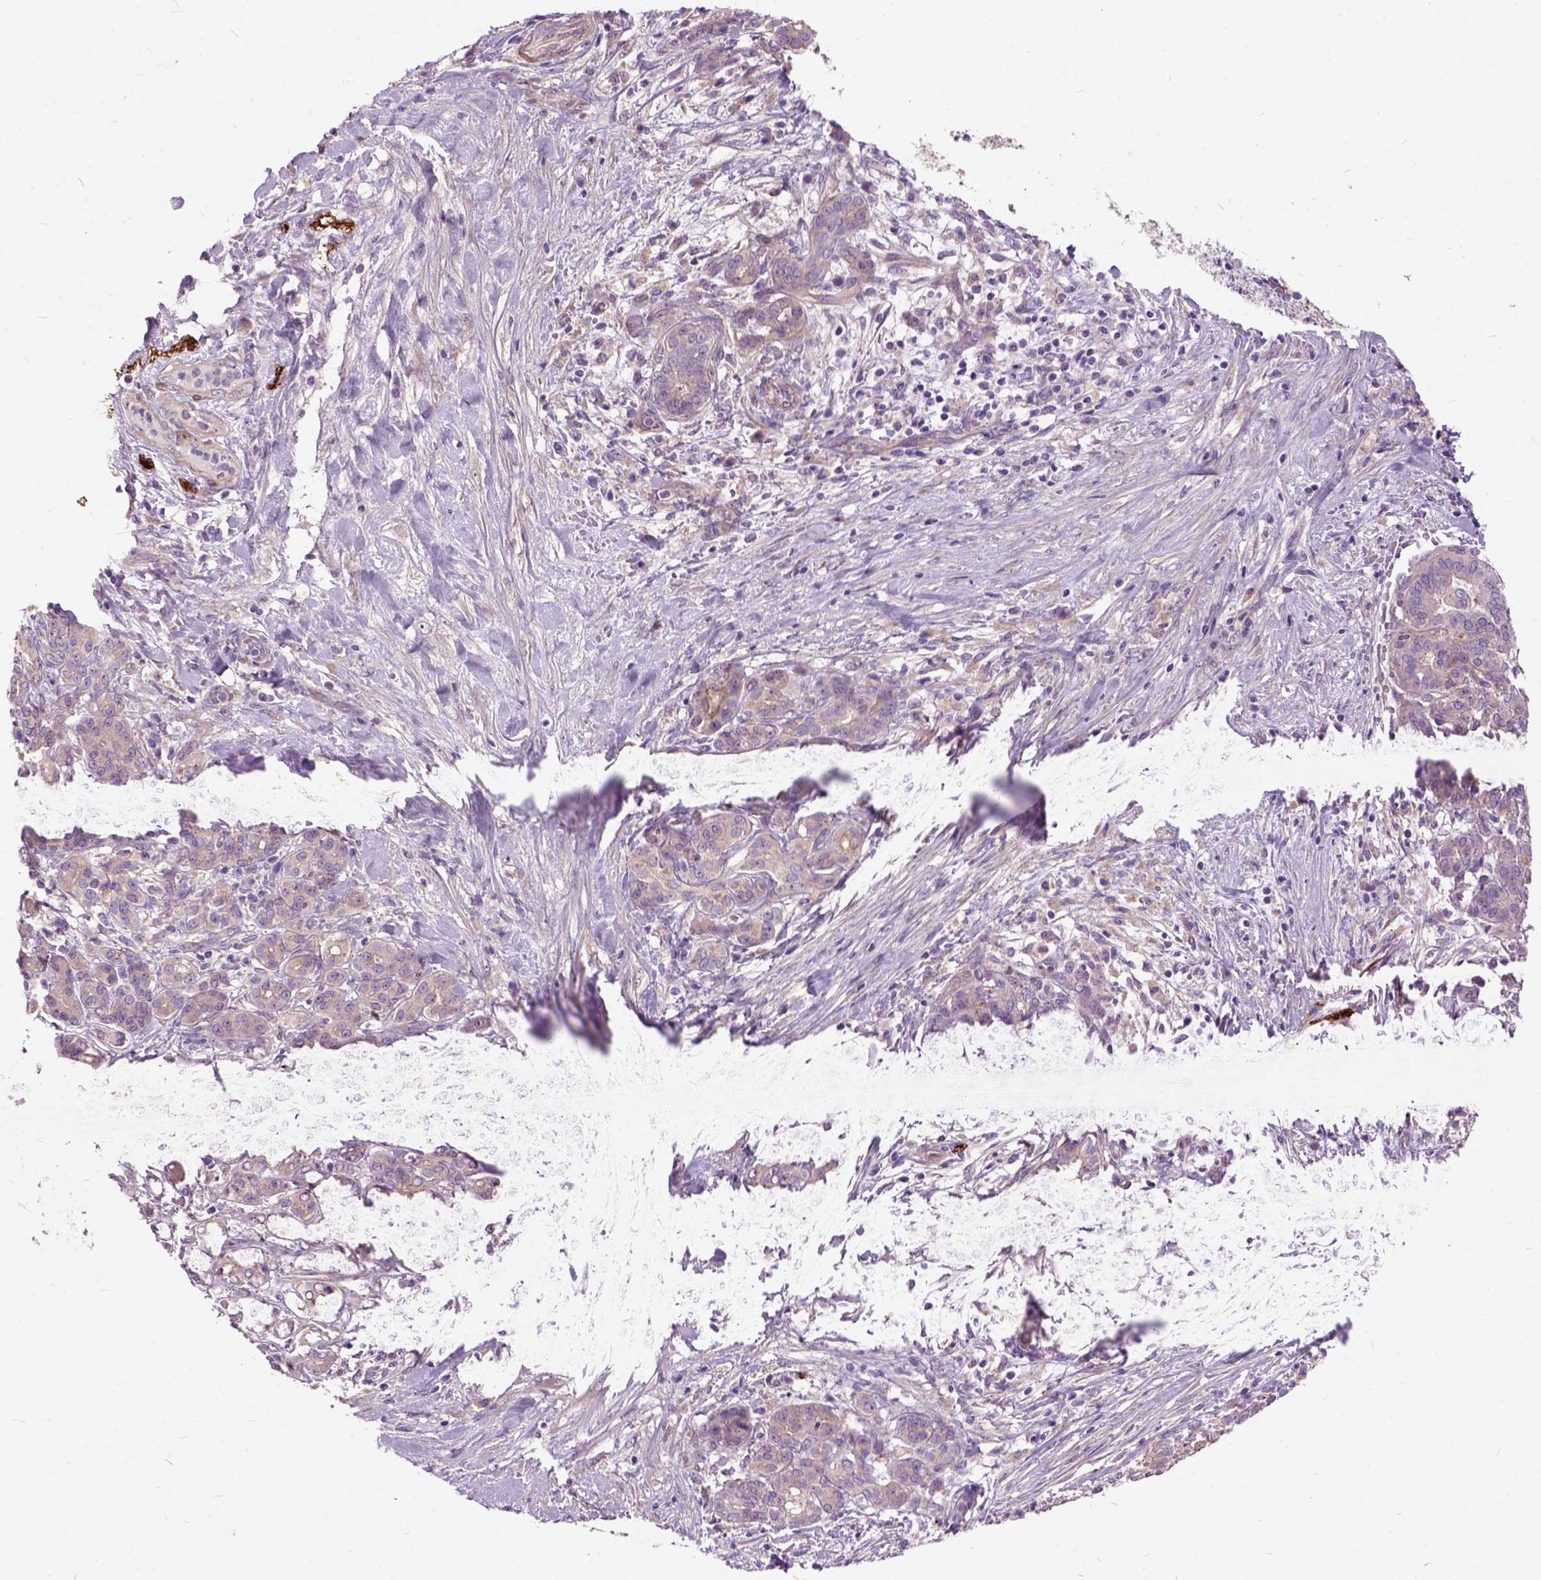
{"staining": {"intensity": "moderate", "quantity": "25%-75%", "location": "cytoplasmic/membranous"}, "tissue": "pancreatic cancer", "cell_type": "Tumor cells", "image_type": "cancer", "snomed": [{"axis": "morphology", "description": "Adenocarcinoma, NOS"}, {"axis": "topography", "description": "Pancreas"}], "caption": "Protein staining demonstrates moderate cytoplasmic/membranous expression in approximately 25%-75% of tumor cells in pancreatic cancer.", "gene": "MAPT", "patient": {"sex": "male", "age": 44}}